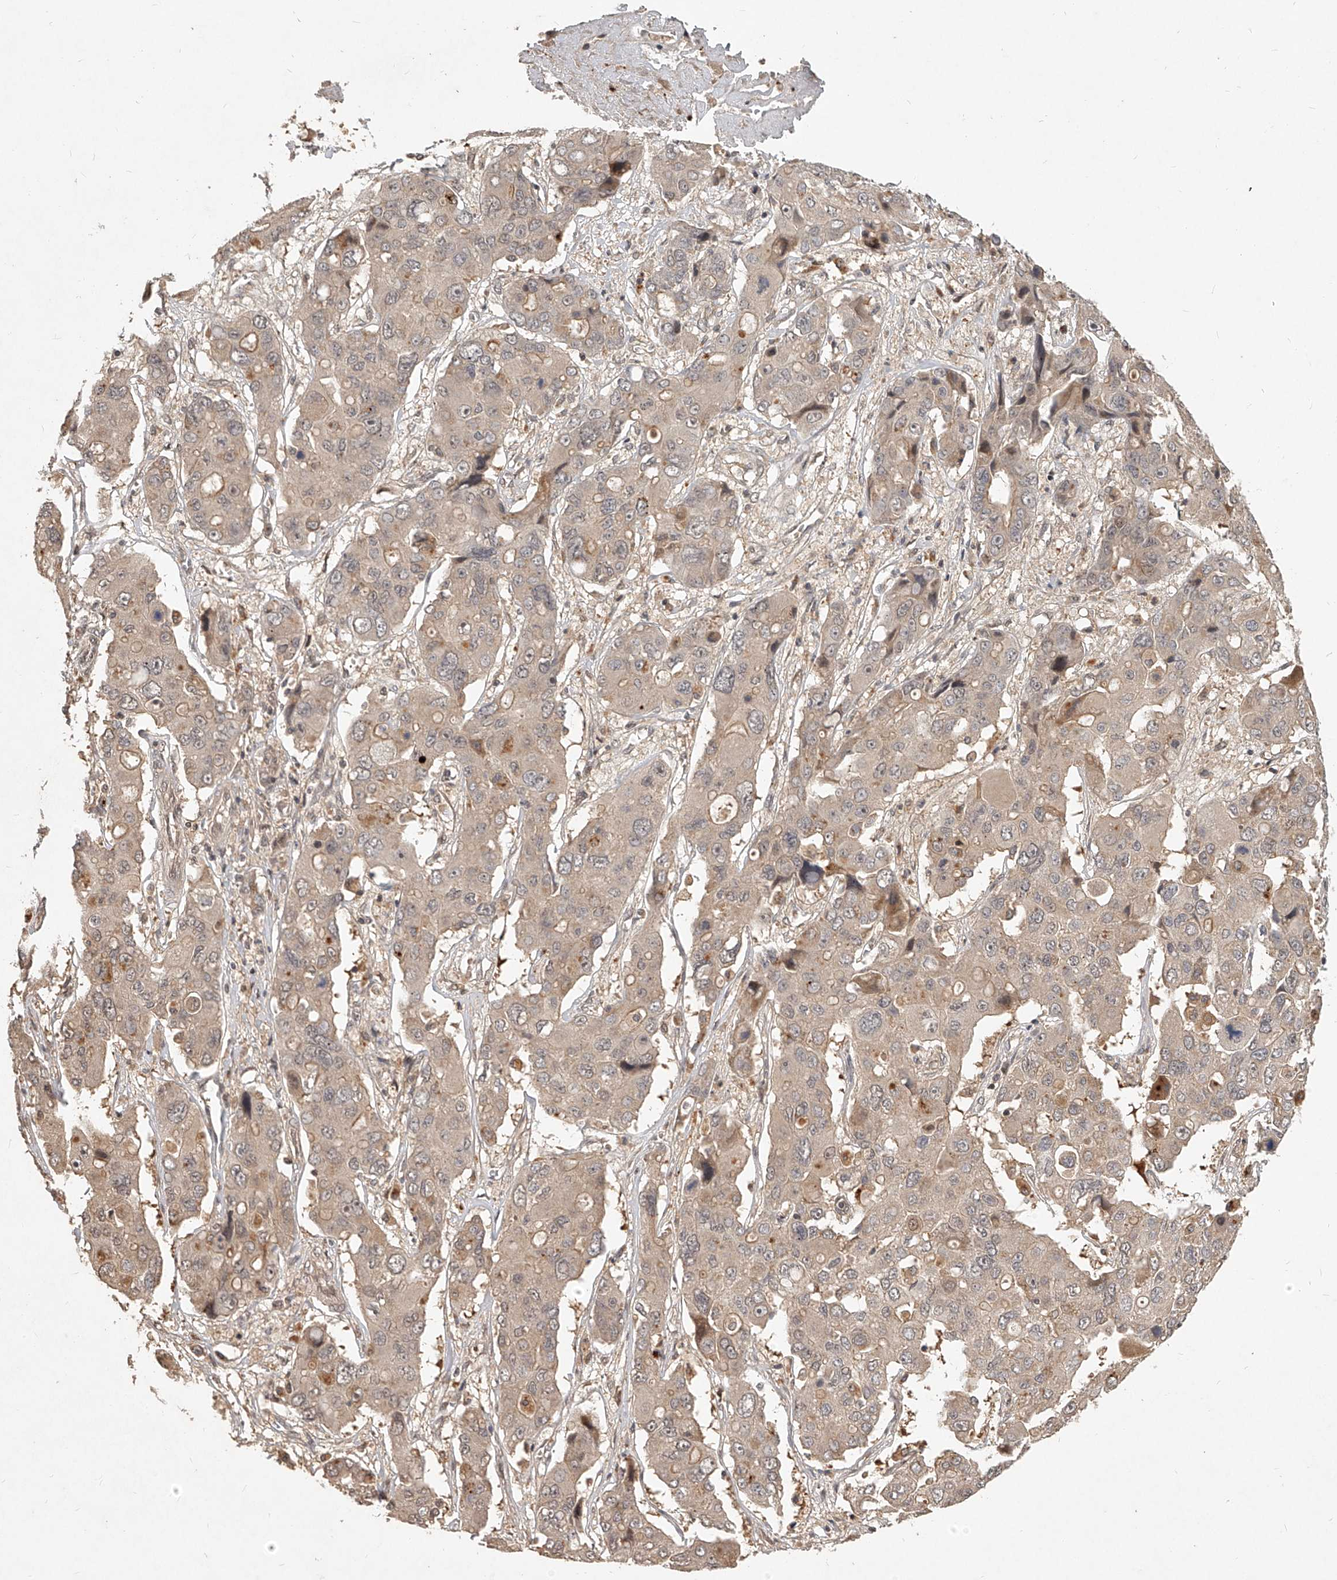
{"staining": {"intensity": "weak", "quantity": ">75%", "location": "cytoplasmic/membranous"}, "tissue": "liver cancer", "cell_type": "Tumor cells", "image_type": "cancer", "snomed": [{"axis": "morphology", "description": "Cholangiocarcinoma"}, {"axis": "topography", "description": "Liver"}], "caption": "Liver cancer (cholangiocarcinoma) stained with a brown dye displays weak cytoplasmic/membranous positive positivity in approximately >75% of tumor cells.", "gene": "SLC37A1", "patient": {"sex": "male", "age": 67}}